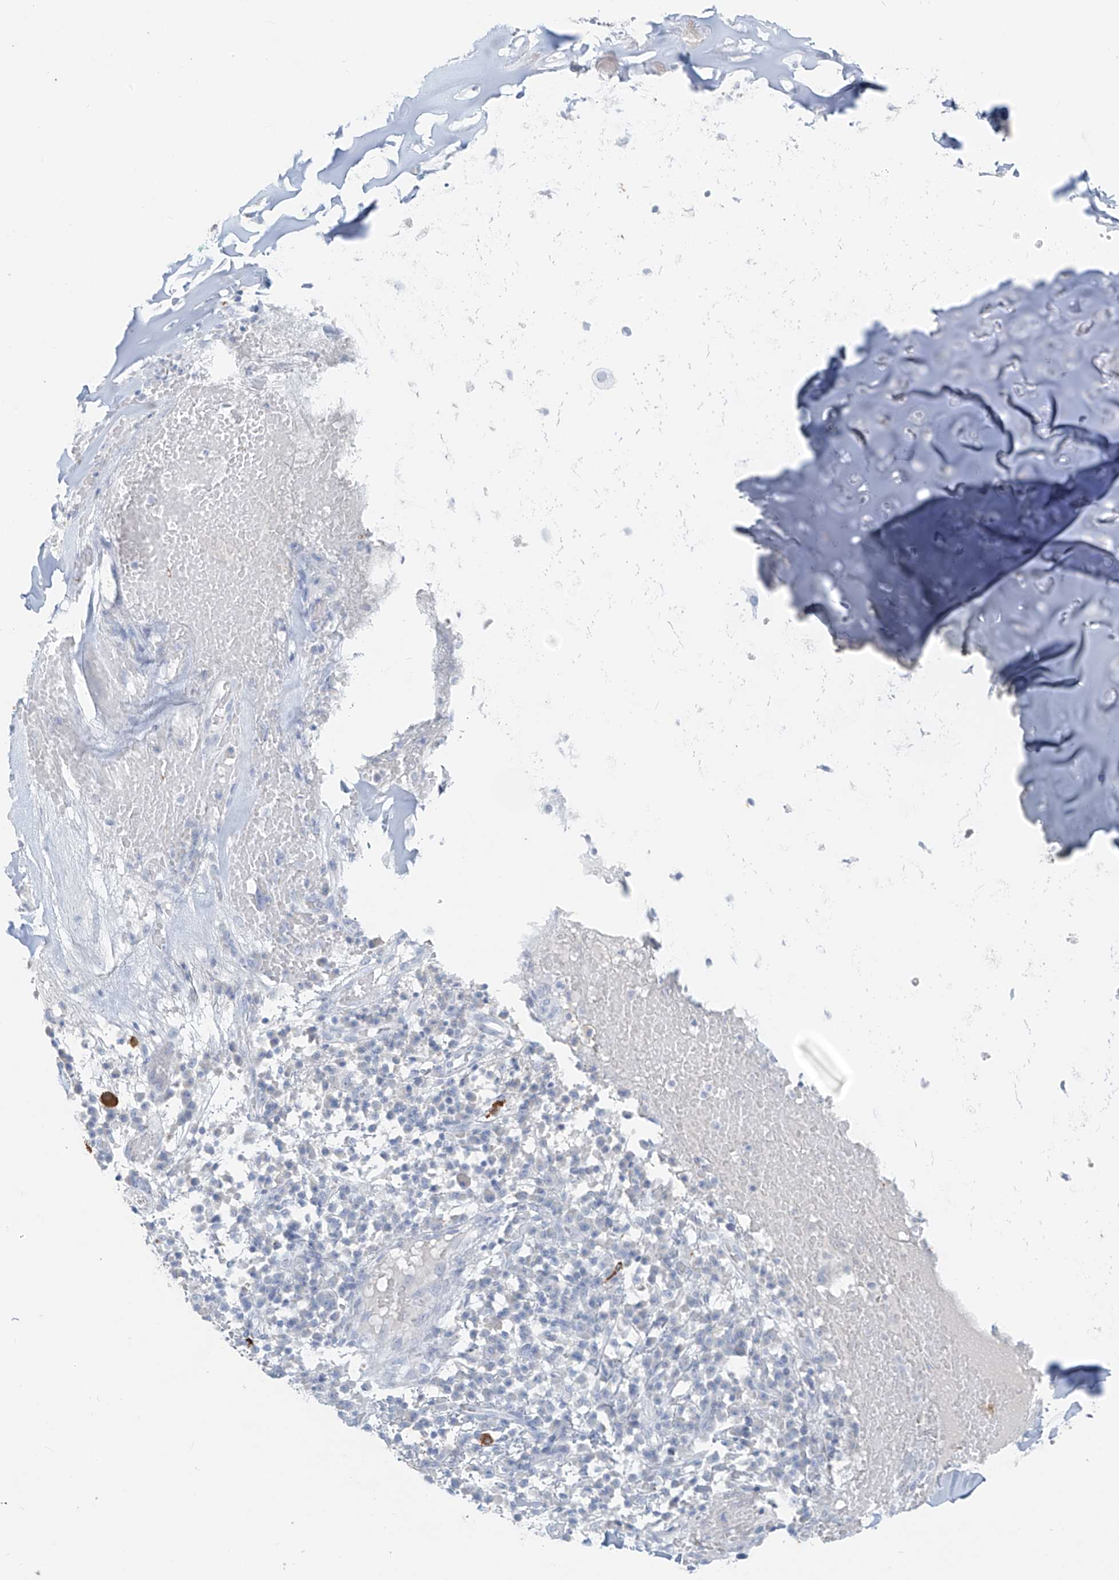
{"staining": {"intensity": "negative", "quantity": "none", "location": "none"}, "tissue": "adipose tissue", "cell_type": "Adipocytes", "image_type": "normal", "snomed": [{"axis": "morphology", "description": "Normal tissue, NOS"}, {"axis": "morphology", "description": "Basal cell carcinoma"}, {"axis": "topography", "description": "Cartilage tissue"}, {"axis": "topography", "description": "Nasopharynx"}, {"axis": "topography", "description": "Oral tissue"}], "caption": "DAB (3,3'-diaminobenzidine) immunohistochemical staining of normal human adipose tissue reveals no significant expression in adipocytes. (DAB (3,3'-diaminobenzidine) IHC visualized using brightfield microscopy, high magnification).", "gene": "CX3CR1", "patient": {"sex": "female", "age": 77}}